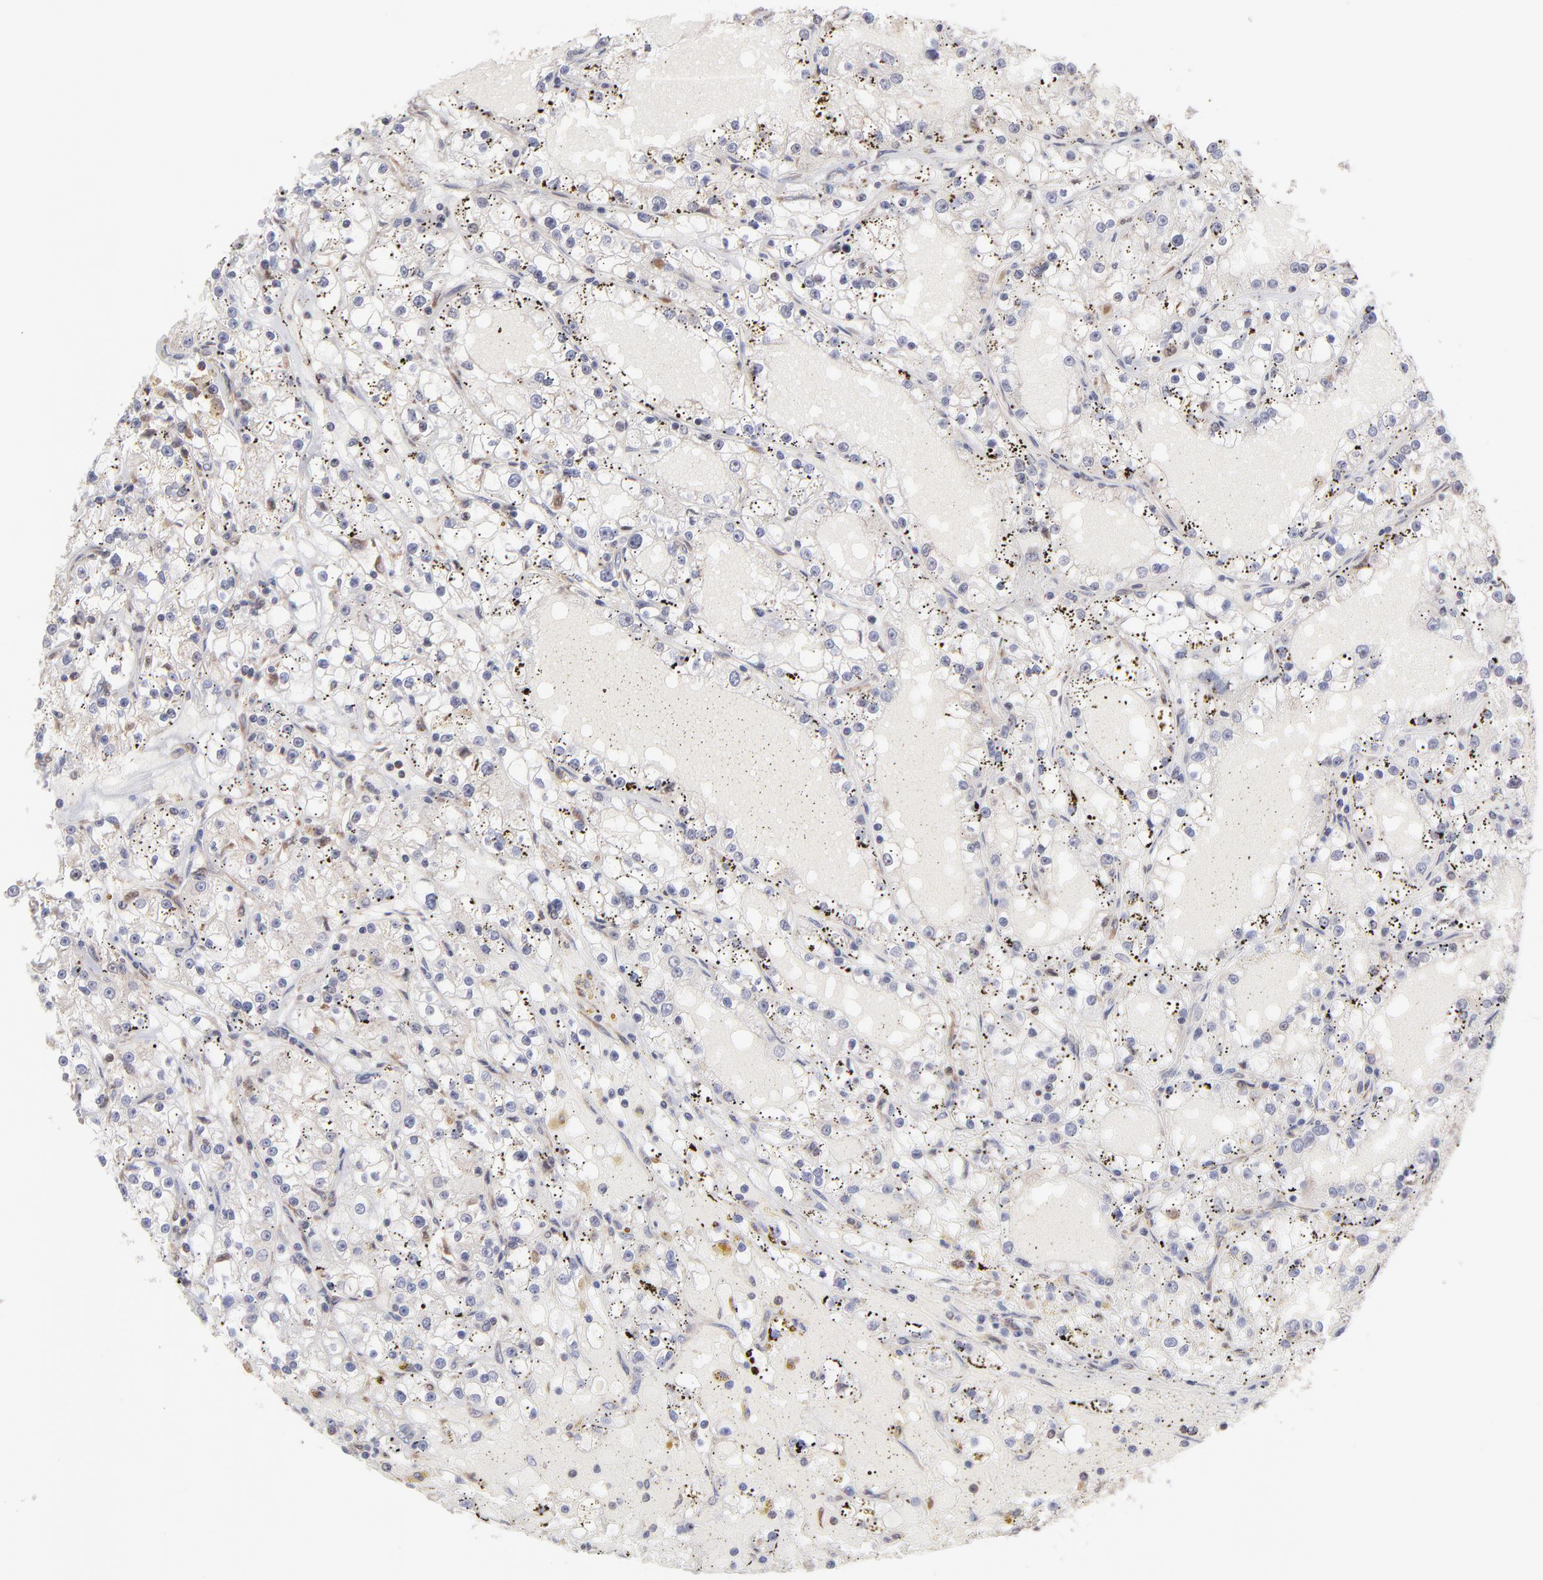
{"staining": {"intensity": "weak", "quantity": "<25%", "location": "cytoplasmic/membranous"}, "tissue": "renal cancer", "cell_type": "Tumor cells", "image_type": "cancer", "snomed": [{"axis": "morphology", "description": "Adenocarcinoma, NOS"}, {"axis": "topography", "description": "Kidney"}], "caption": "Renal cancer (adenocarcinoma) was stained to show a protein in brown. There is no significant positivity in tumor cells. (Stains: DAB IHC with hematoxylin counter stain, Microscopy: brightfield microscopy at high magnification).", "gene": "MAPRE1", "patient": {"sex": "male", "age": 56}}